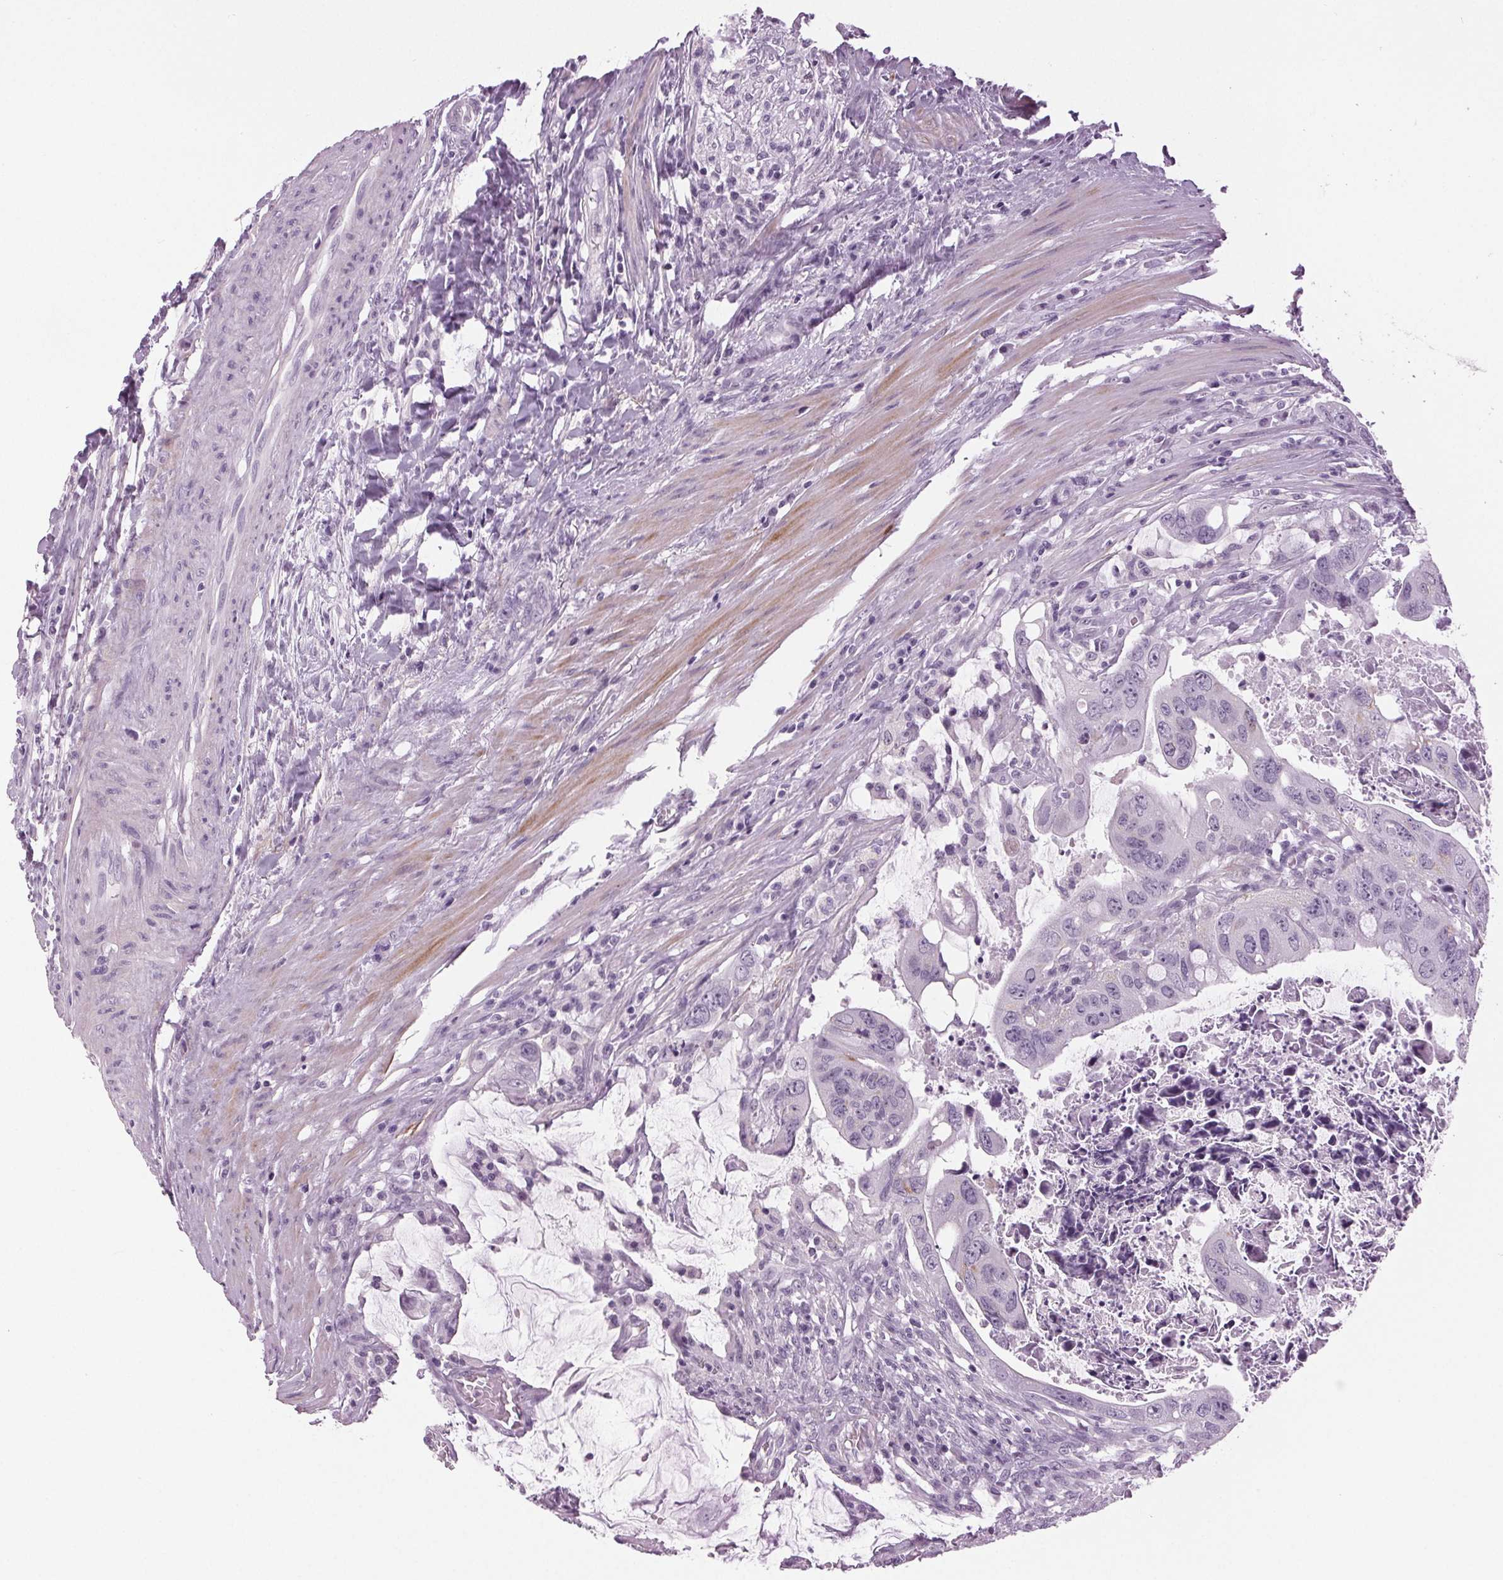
{"staining": {"intensity": "negative", "quantity": "none", "location": "none"}, "tissue": "colorectal cancer", "cell_type": "Tumor cells", "image_type": "cancer", "snomed": [{"axis": "morphology", "description": "Adenocarcinoma, NOS"}, {"axis": "topography", "description": "Colon"}], "caption": "Histopathology image shows no protein staining in tumor cells of colorectal cancer tissue.", "gene": "DNAH12", "patient": {"sex": "male", "age": 57}}